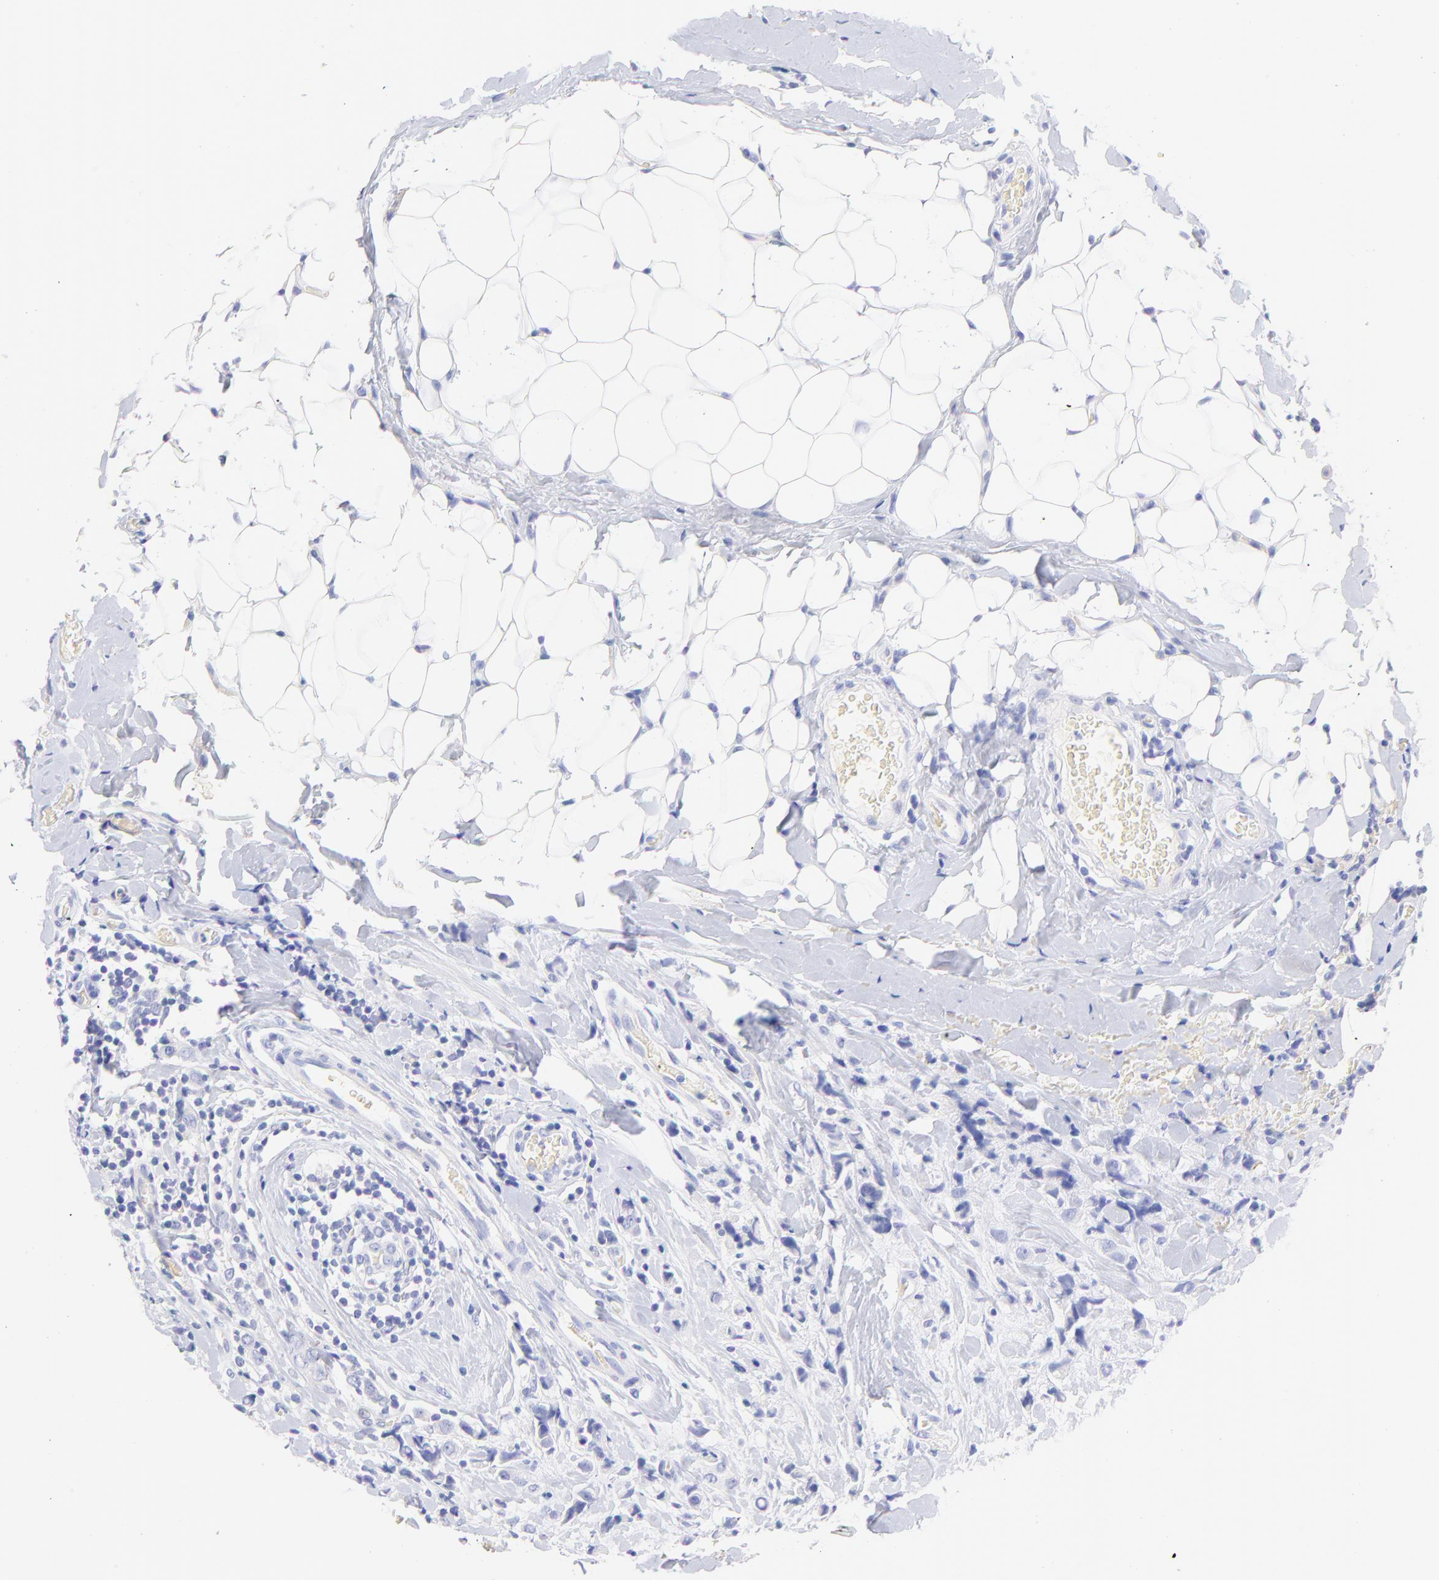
{"staining": {"intensity": "negative", "quantity": "none", "location": "none"}, "tissue": "breast cancer", "cell_type": "Tumor cells", "image_type": "cancer", "snomed": [{"axis": "morphology", "description": "Lobular carcinoma"}, {"axis": "topography", "description": "Breast"}], "caption": "Breast cancer stained for a protein using immunohistochemistry (IHC) displays no staining tumor cells.", "gene": "FRMPD3", "patient": {"sex": "female", "age": 57}}